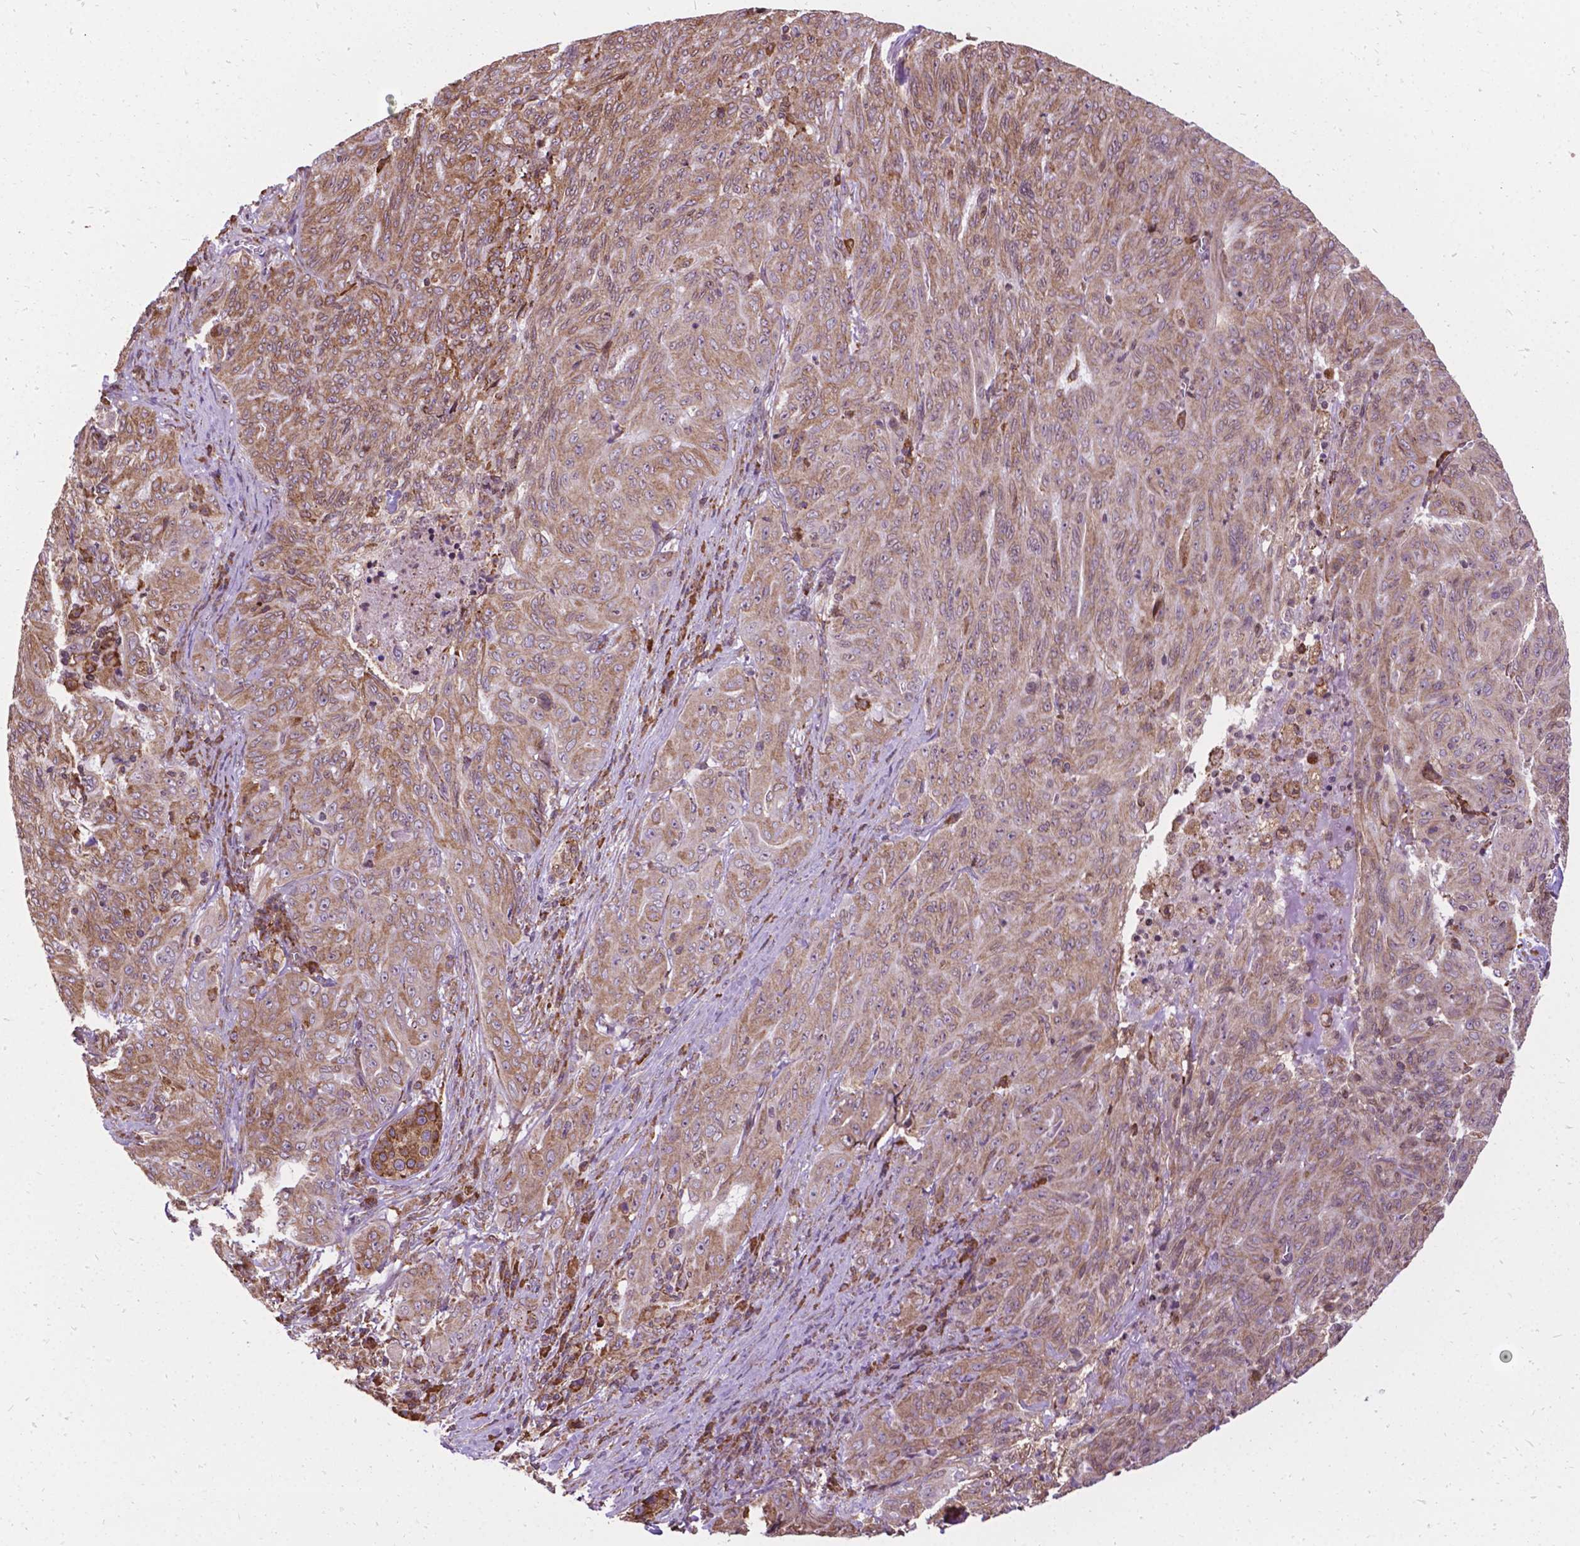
{"staining": {"intensity": "moderate", "quantity": "25%-75%", "location": "cytoplasmic/membranous"}, "tissue": "pancreatic cancer", "cell_type": "Tumor cells", "image_type": "cancer", "snomed": [{"axis": "morphology", "description": "Adenocarcinoma, NOS"}, {"axis": "topography", "description": "Pancreas"}], "caption": "Immunohistochemistry of human pancreatic cancer (adenocarcinoma) exhibits medium levels of moderate cytoplasmic/membranous staining in approximately 25%-75% of tumor cells.", "gene": "GANAB", "patient": {"sex": "male", "age": 63}}